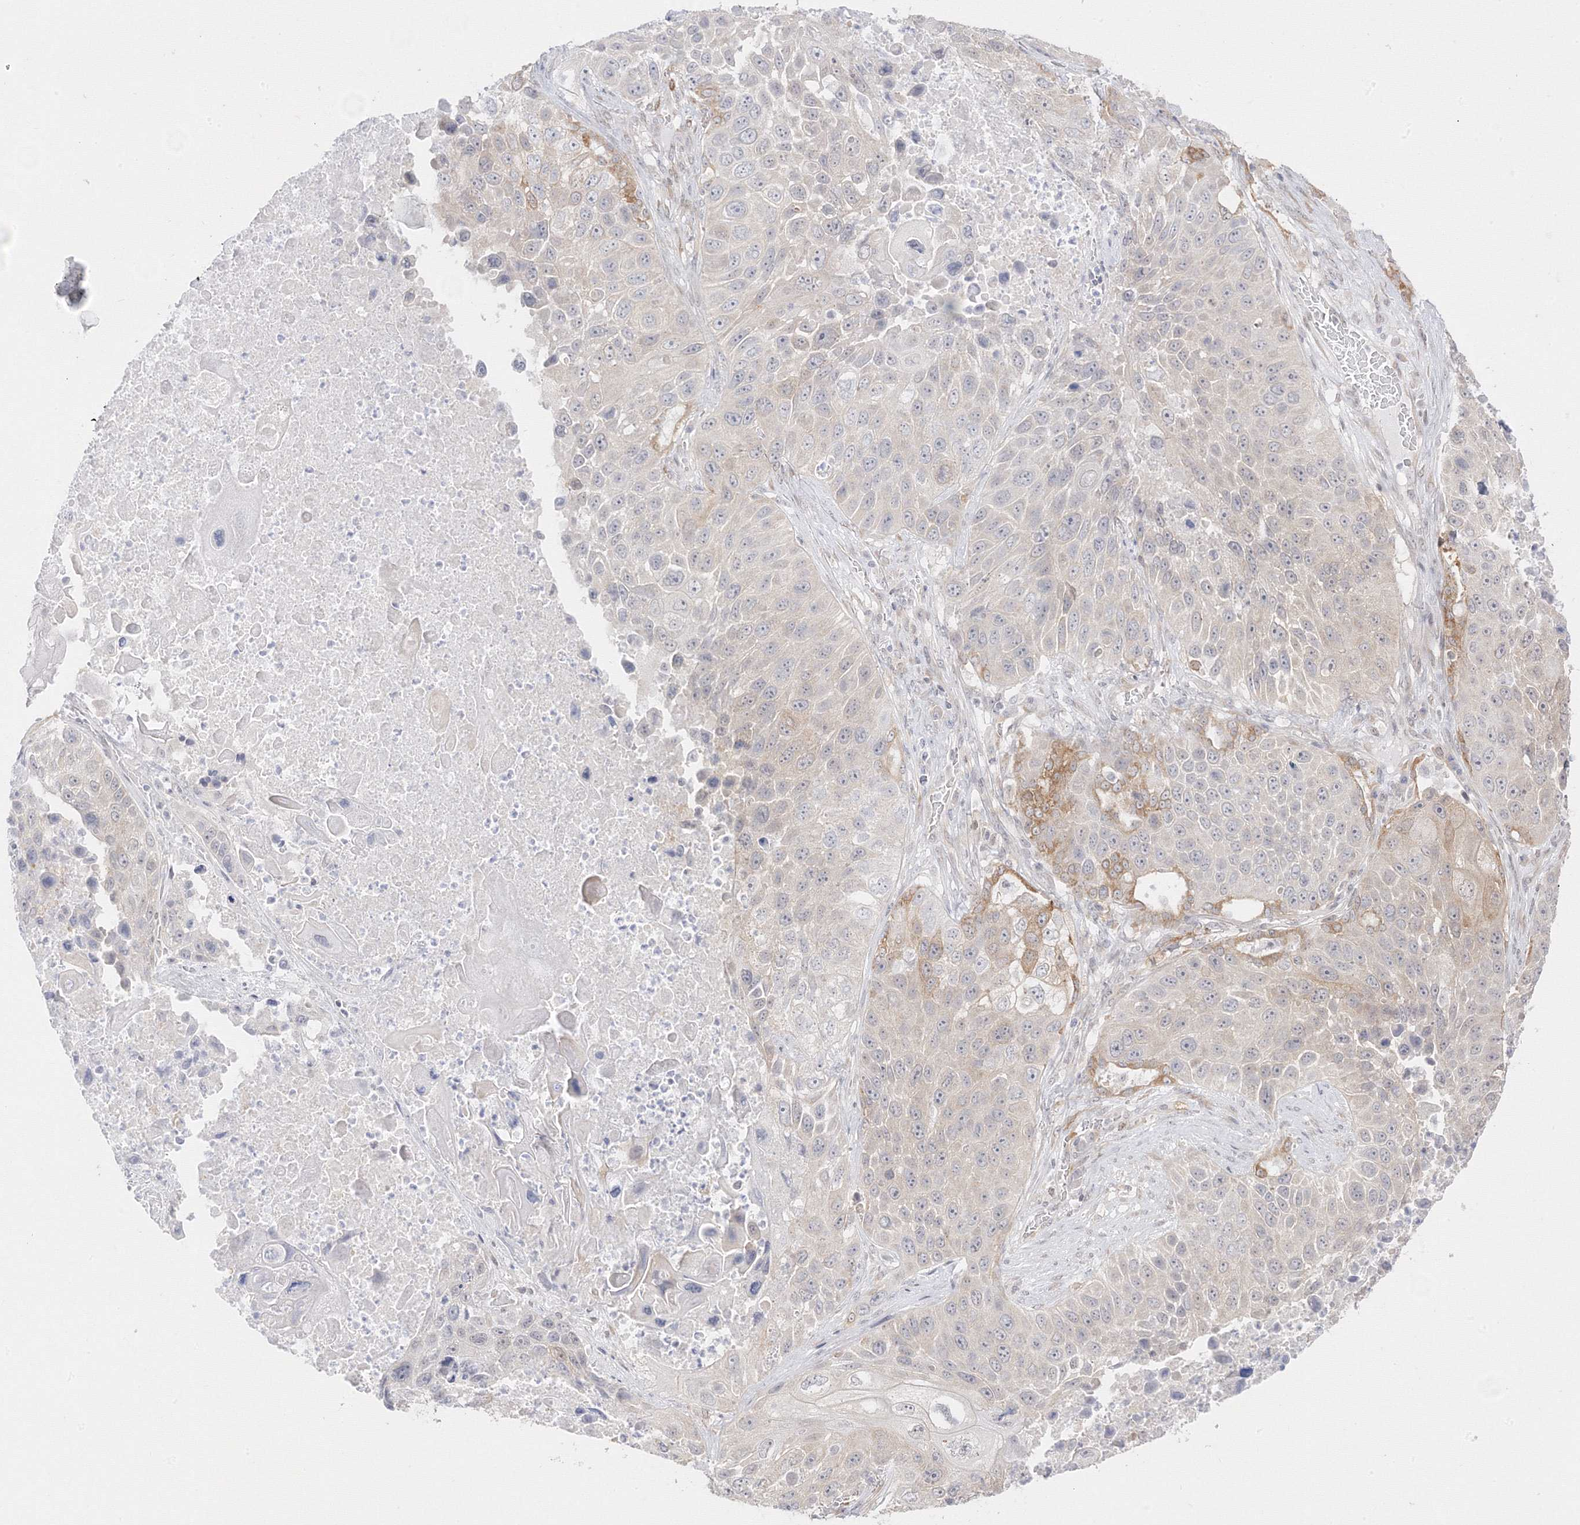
{"staining": {"intensity": "moderate", "quantity": "<25%", "location": "cytoplasmic/membranous"}, "tissue": "lung cancer", "cell_type": "Tumor cells", "image_type": "cancer", "snomed": [{"axis": "morphology", "description": "Squamous cell carcinoma, NOS"}, {"axis": "topography", "description": "Lung"}], "caption": "A histopathology image showing moderate cytoplasmic/membranous expression in approximately <25% of tumor cells in lung cancer (squamous cell carcinoma), as visualized by brown immunohistochemical staining.", "gene": "C2CD2", "patient": {"sex": "male", "age": 61}}